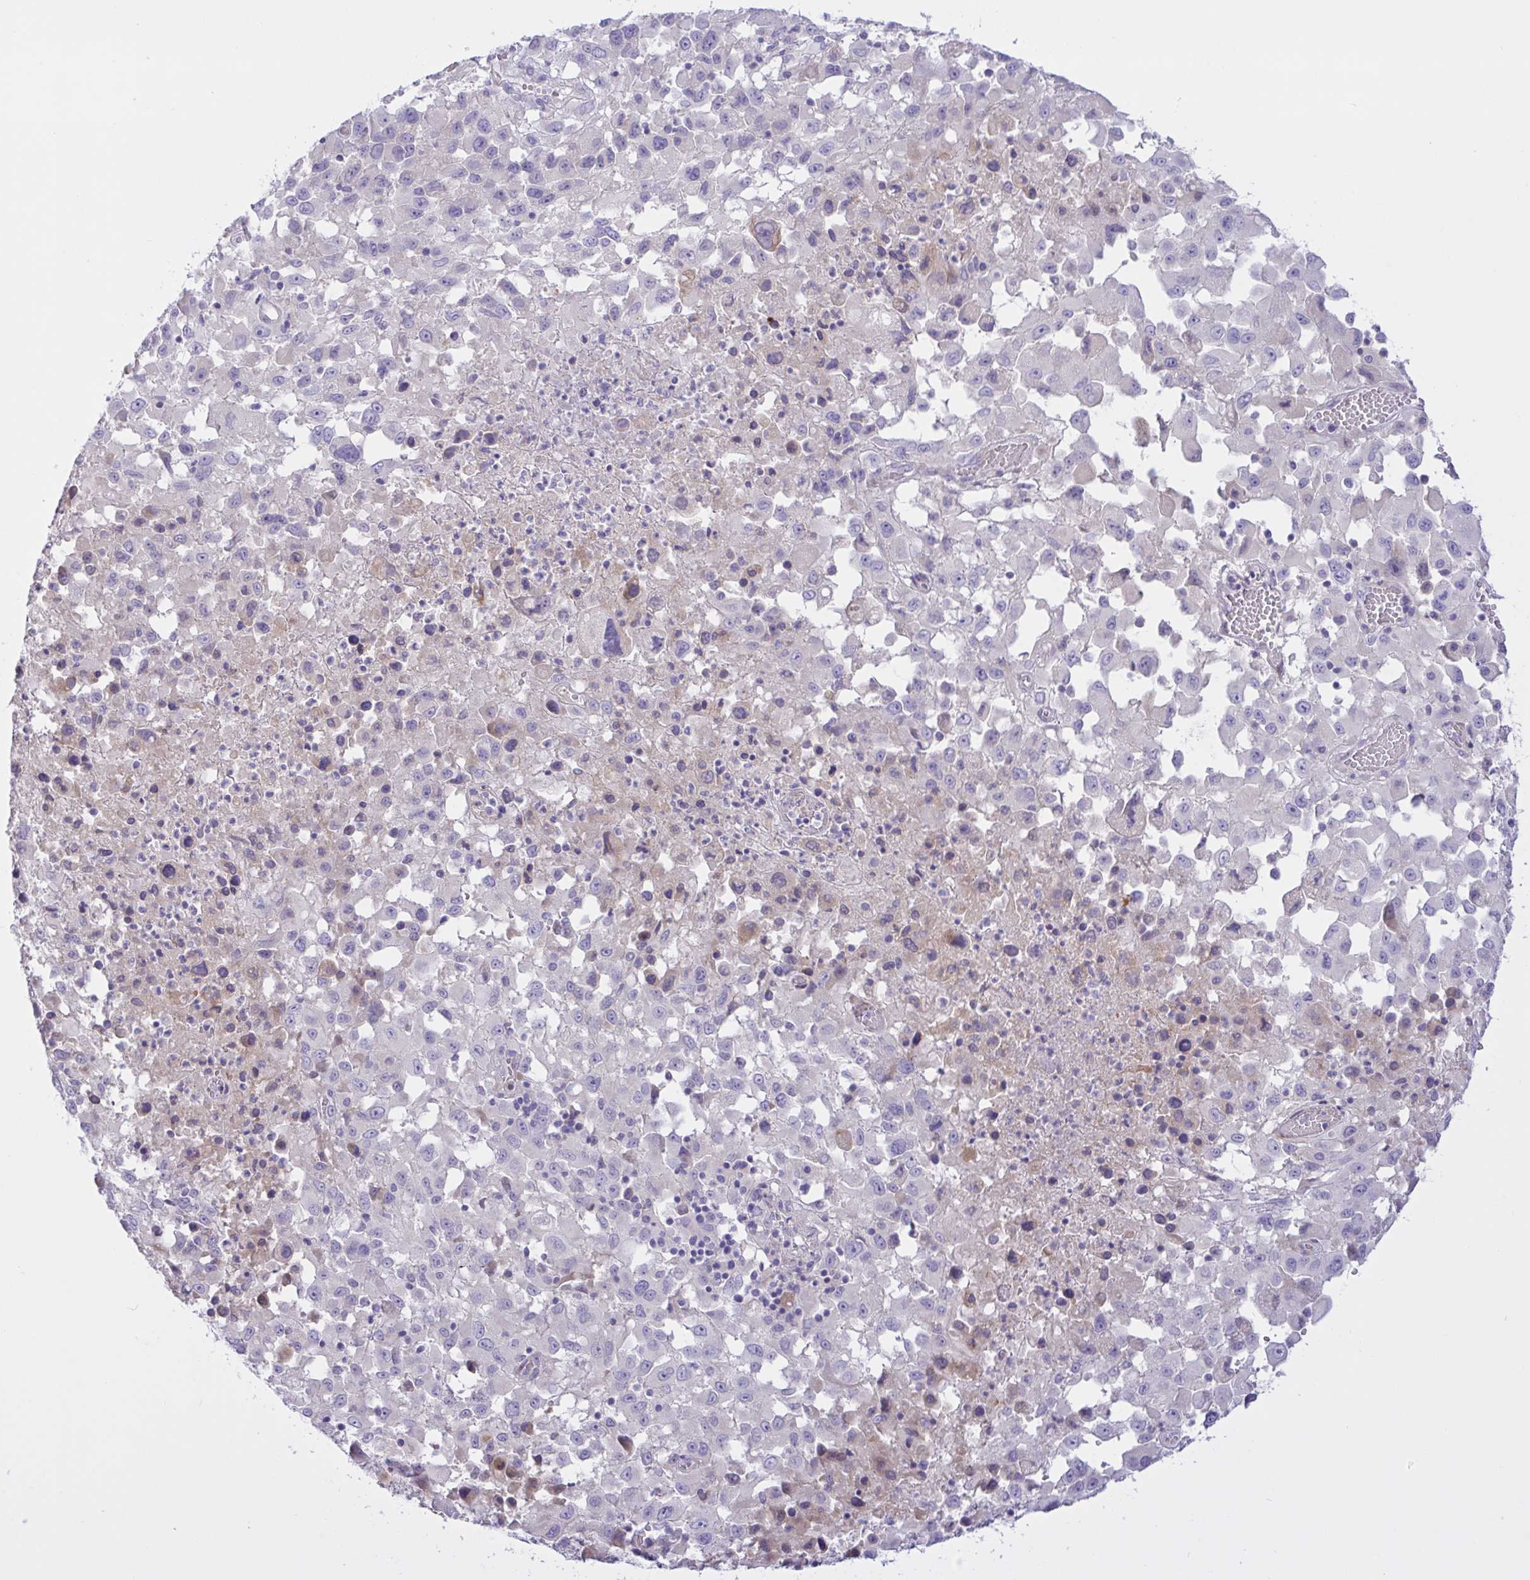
{"staining": {"intensity": "negative", "quantity": "none", "location": "none"}, "tissue": "melanoma", "cell_type": "Tumor cells", "image_type": "cancer", "snomed": [{"axis": "morphology", "description": "Malignant melanoma, Metastatic site"}, {"axis": "topography", "description": "Soft tissue"}], "caption": "Malignant melanoma (metastatic site) was stained to show a protein in brown. There is no significant staining in tumor cells. Nuclei are stained in blue.", "gene": "FAM86B1", "patient": {"sex": "male", "age": 50}}